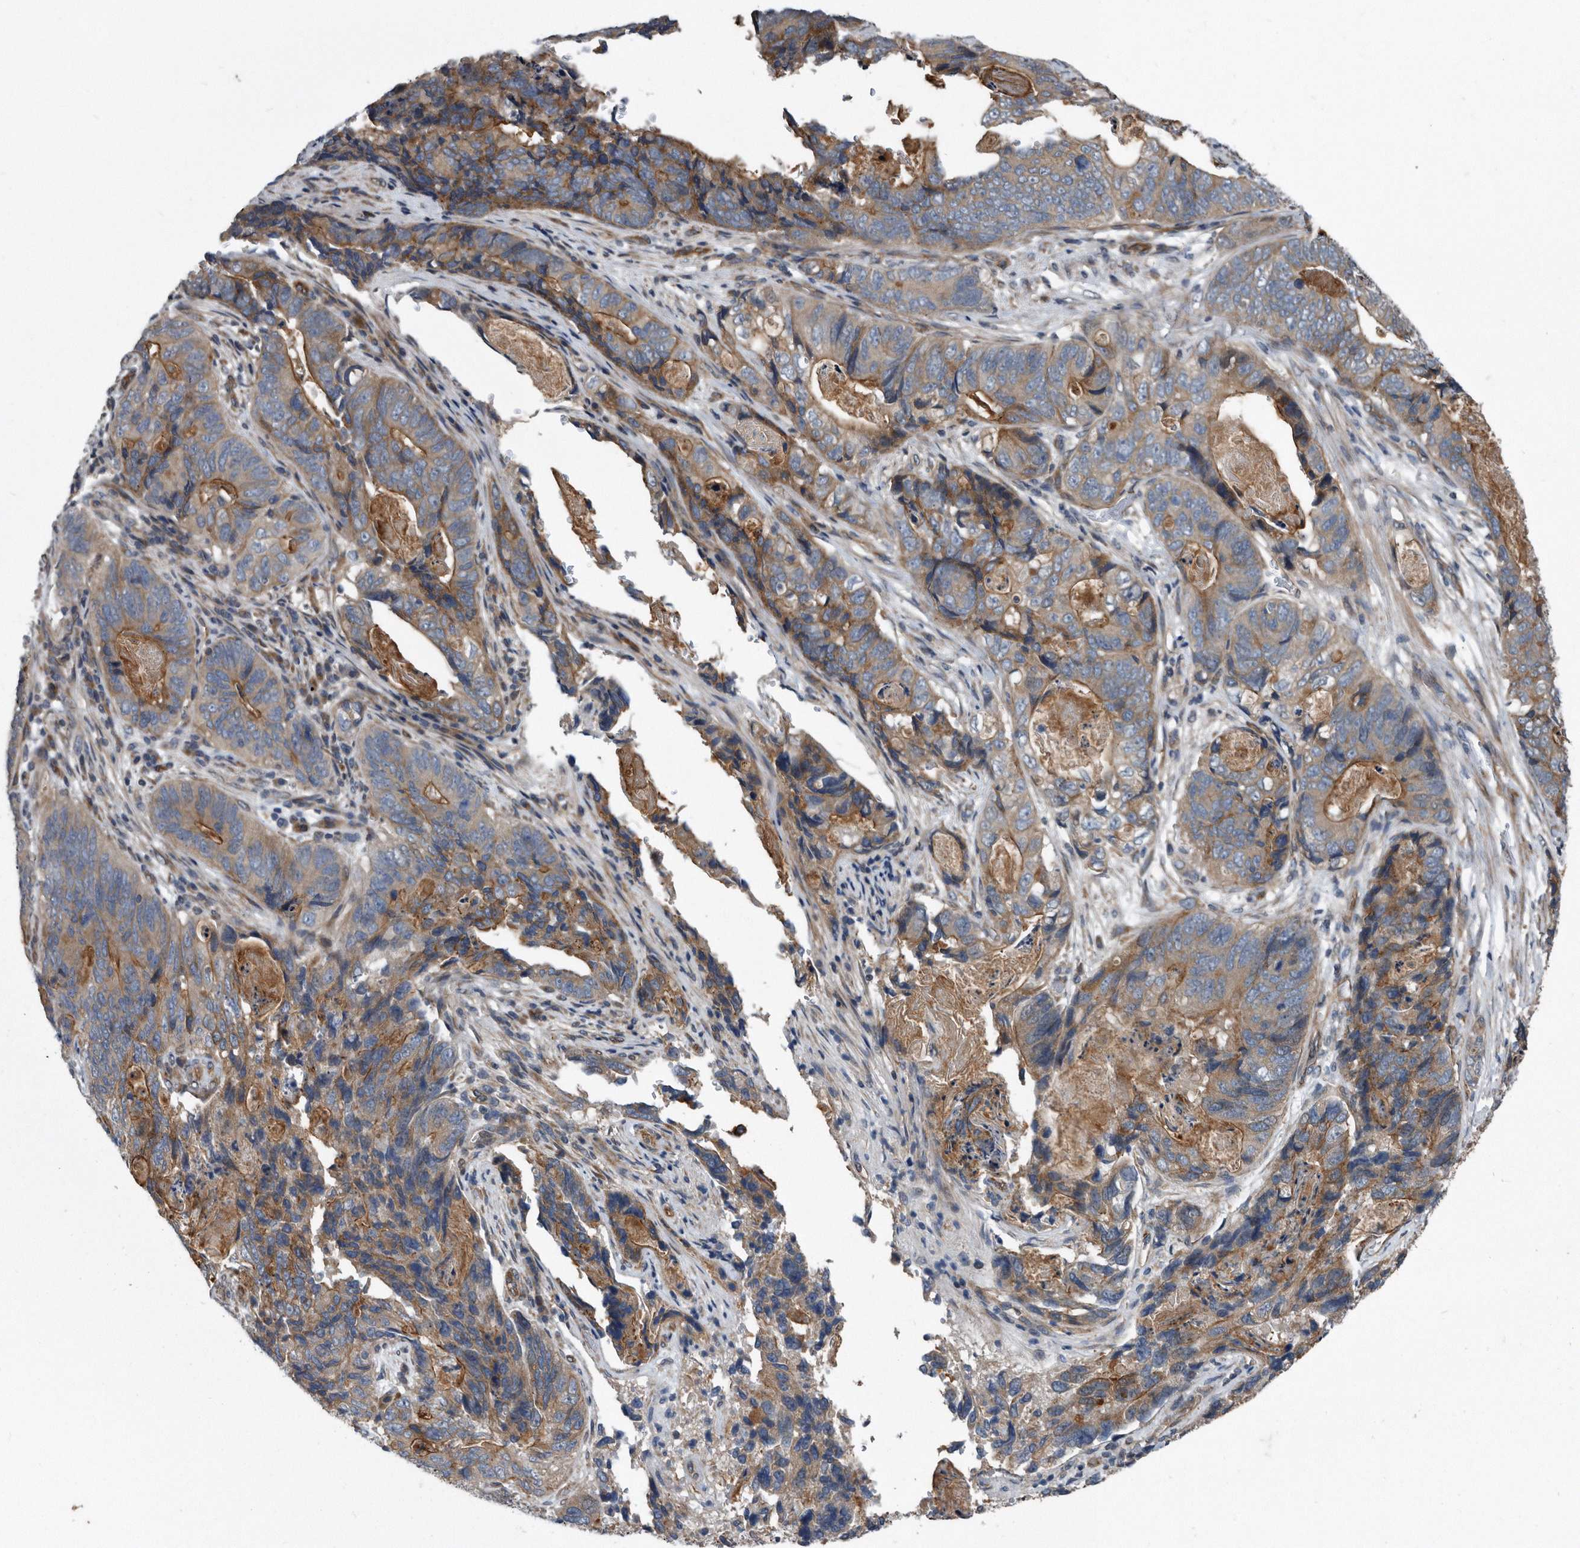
{"staining": {"intensity": "weak", "quantity": ">75%", "location": "cytoplasmic/membranous"}, "tissue": "stomach cancer", "cell_type": "Tumor cells", "image_type": "cancer", "snomed": [{"axis": "morphology", "description": "Normal tissue, NOS"}, {"axis": "morphology", "description": "Adenocarcinoma, NOS"}, {"axis": "topography", "description": "Stomach"}], "caption": "Immunohistochemical staining of human stomach adenocarcinoma demonstrates low levels of weak cytoplasmic/membranous staining in about >75% of tumor cells. Ihc stains the protein in brown and the nuclei are stained blue.", "gene": "ARMCX1", "patient": {"sex": "female", "age": 89}}